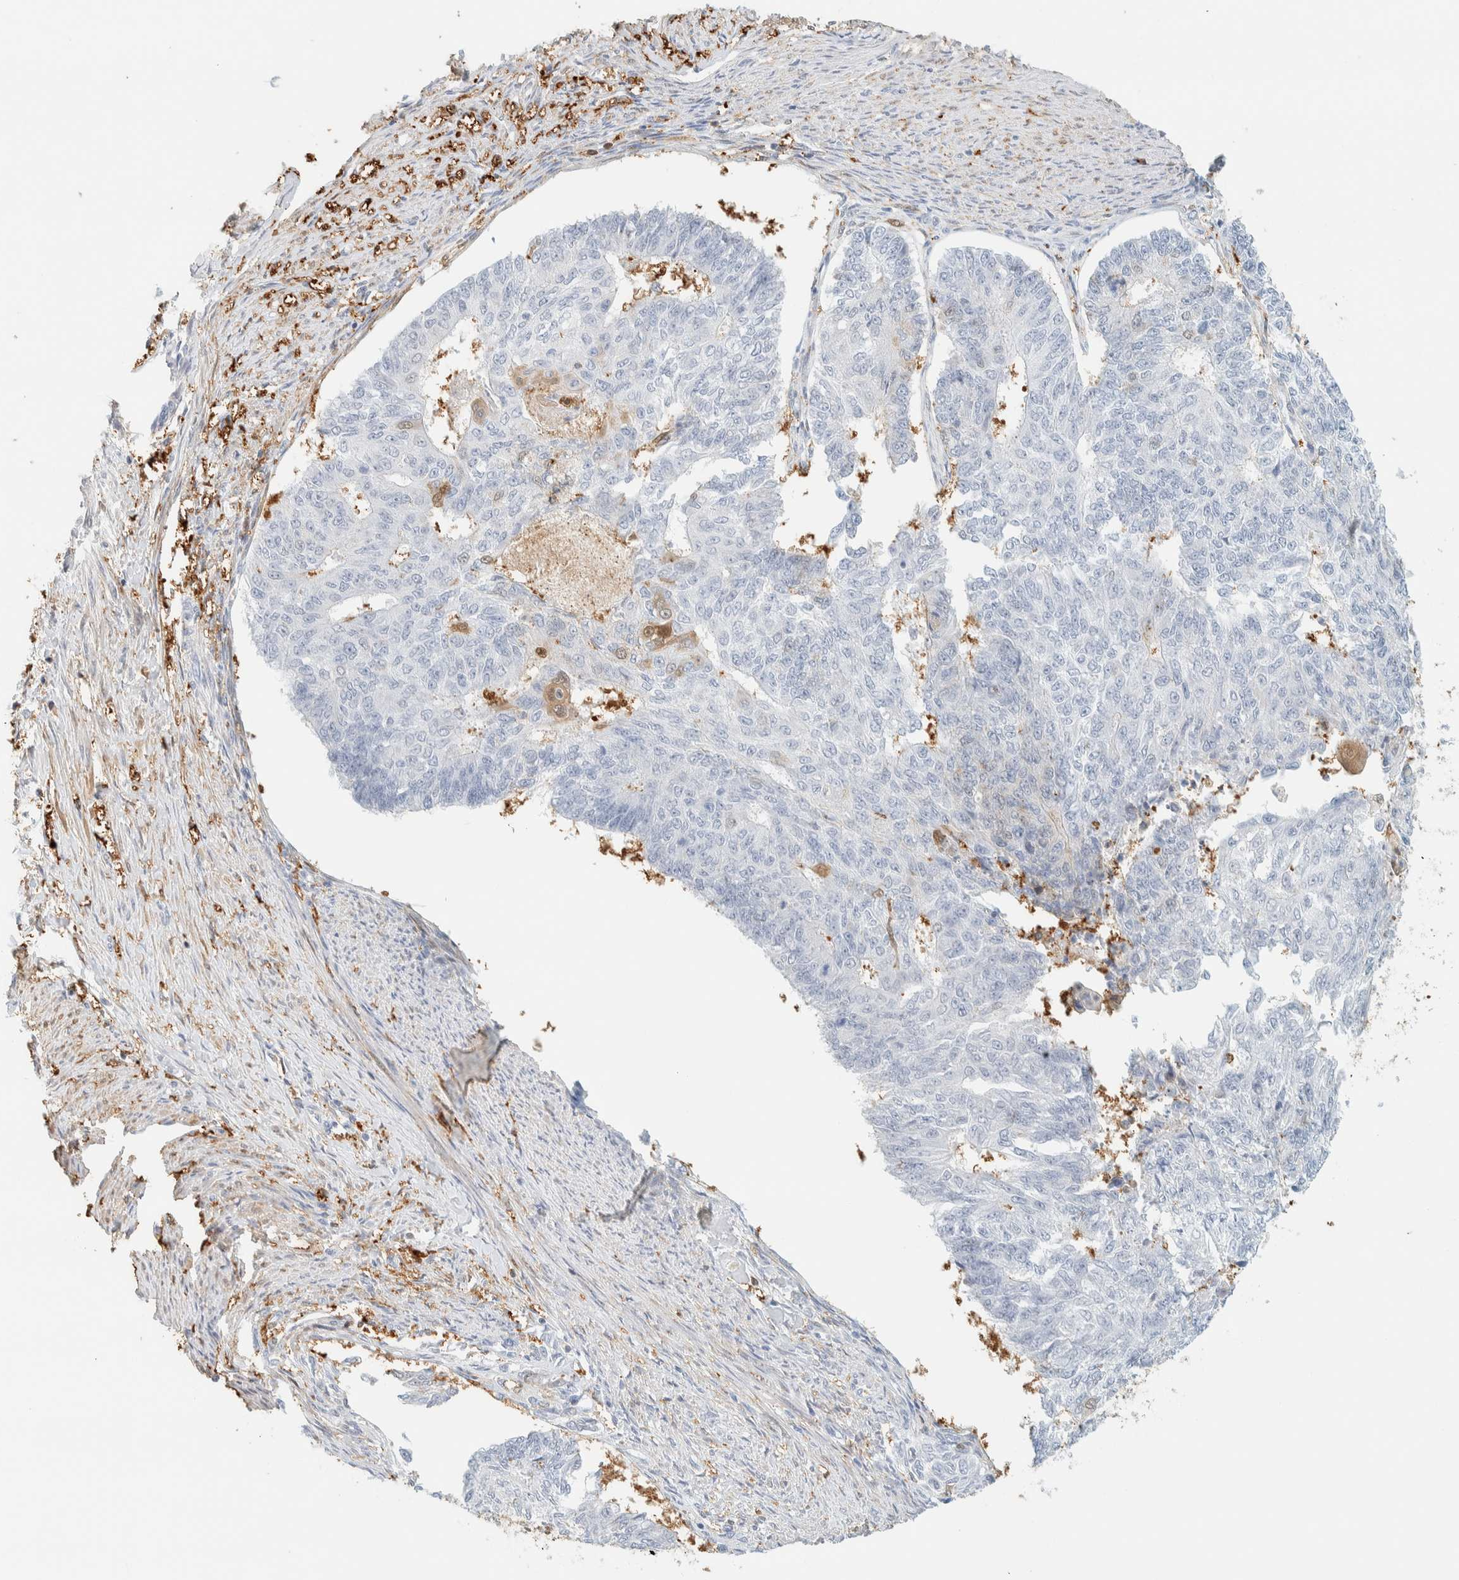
{"staining": {"intensity": "negative", "quantity": "none", "location": "none"}, "tissue": "endometrial cancer", "cell_type": "Tumor cells", "image_type": "cancer", "snomed": [{"axis": "morphology", "description": "Adenocarcinoma, NOS"}, {"axis": "topography", "description": "Endometrium"}], "caption": "Tumor cells show no significant protein expression in adenocarcinoma (endometrial). (Immunohistochemistry, brightfield microscopy, high magnification).", "gene": "ZBTB37", "patient": {"sex": "female", "age": 32}}